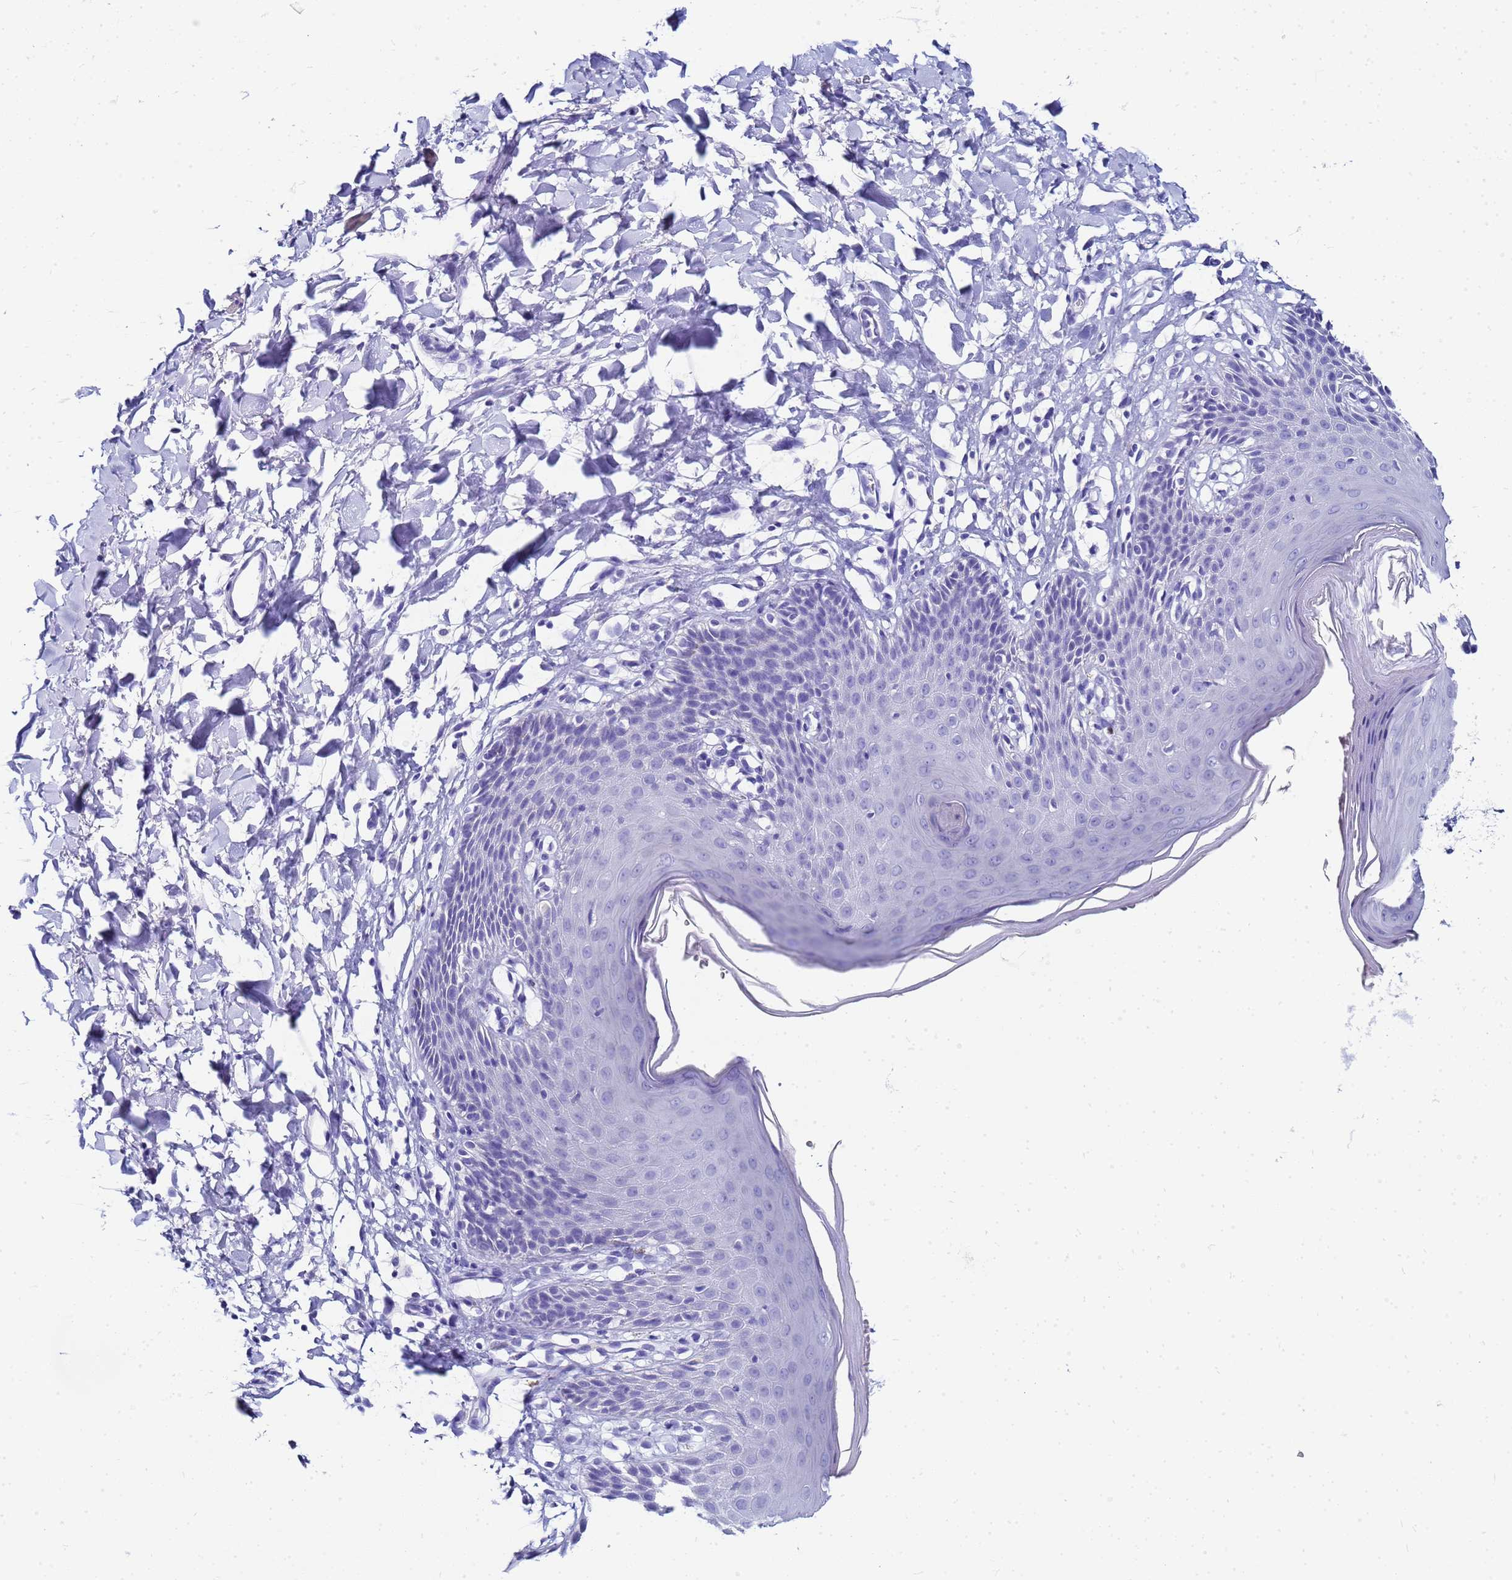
{"staining": {"intensity": "negative", "quantity": "none", "location": "none"}, "tissue": "skin", "cell_type": "Epidermal cells", "image_type": "normal", "snomed": [{"axis": "morphology", "description": "Normal tissue, NOS"}, {"axis": "topography", "description": "Vulva"}], "caption": "Immunohistochemistry of benign human skin demonstrates no staining in epidermal cells. (DAB immunohistochemistry with hematoxylin counter stain).", "gene": "CKB", "patient": {"sex": "female", "age": 68}}